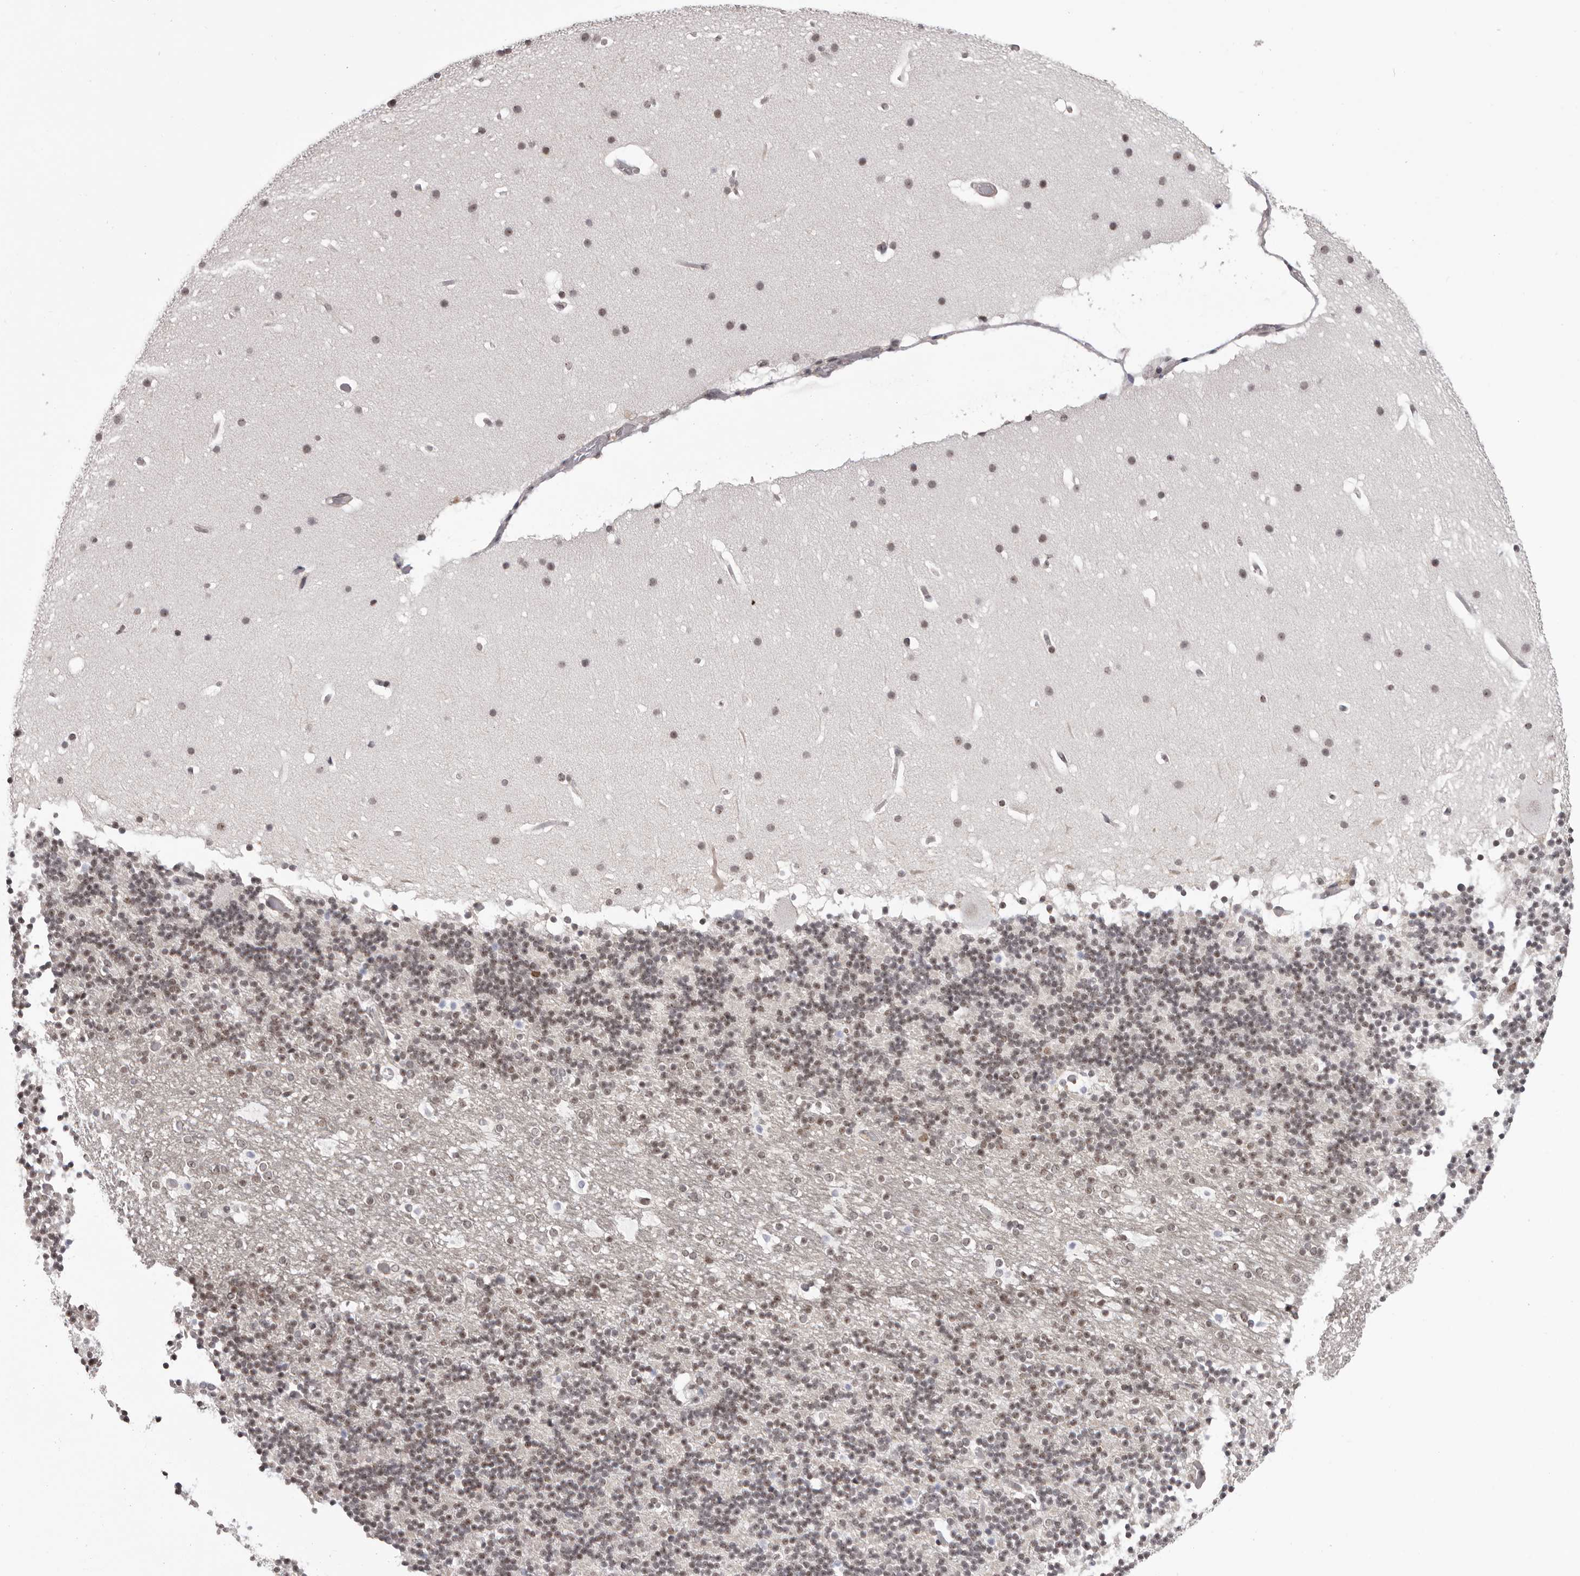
{"staining": {"intensity": "weak", "quantity": "25%-75%", "location": "cytoplasmic/membranous"}, "tissue": "cerebellum", "cell_type": "Cells in granular layer", "image_type": "normal", "snomed": [{"axis": "morphology", "description": "Normal tissue, NOS"}, {"axis": "topography", "description": "Cerebellum"}], "caption": "High-magnification brightfield microscopy of benign cerebellum stained with DAB (brown) and counterstained with hematoxylin (blue). cells in granular layer exhibit weak cytoplasmic/membranous positivity is appreciated in approximately25%-75% of cells.", "gene": "RNF2", "patient": {"sex": "male", "age": 57}}